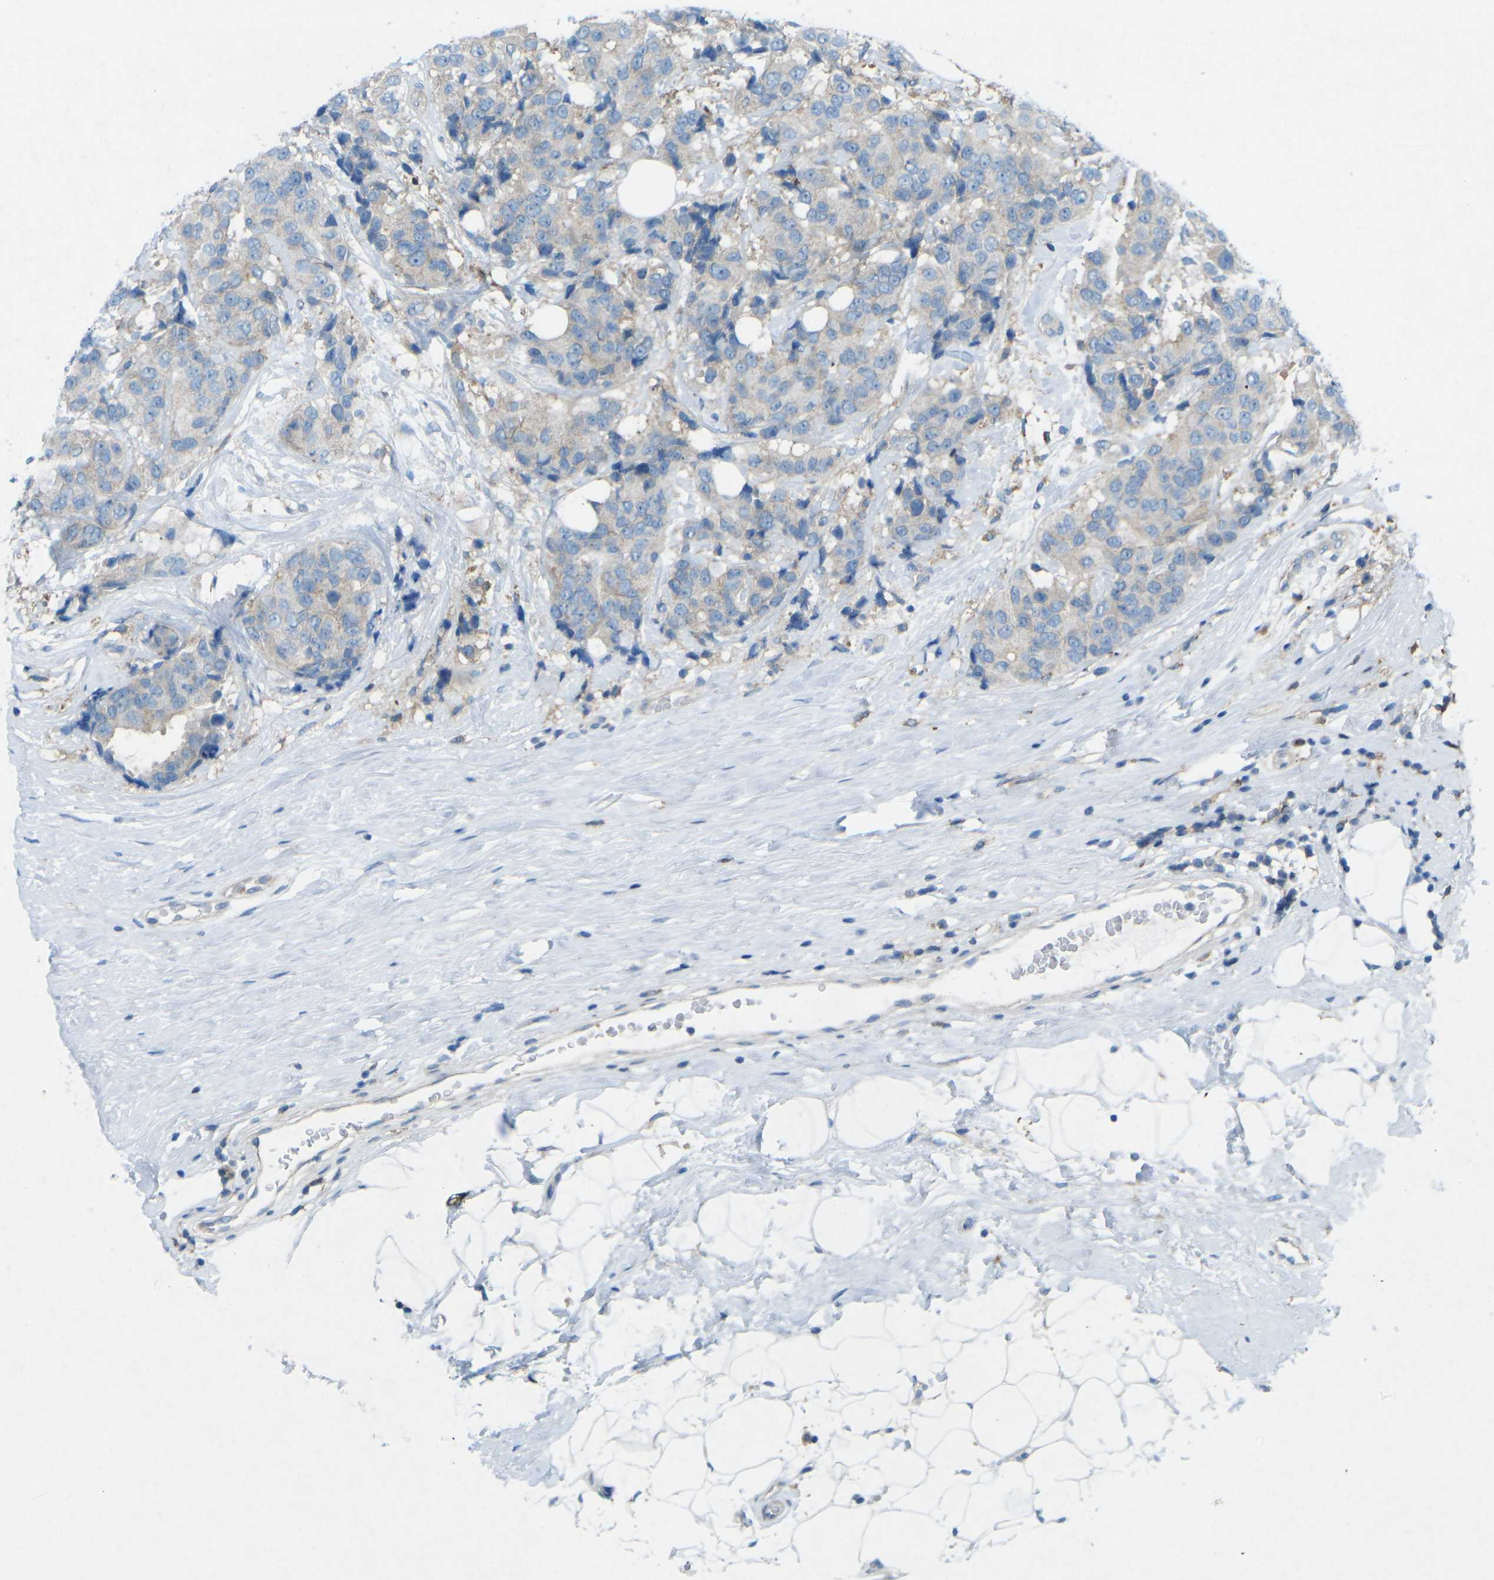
{"staining": {"intensity": "weak", "quantity": "<25%", "location": "cytoplasmic/membranous"}, "tissue": "breast cancer", "cell_type": "Tumor cells", "image_type": "cancer", "snomed": [{"axis": "morphology", "description": "Normal tissue, NOS"}, {"axis": "morphology", "description": "Duct carcinoma"}, {"axis": "topography", "description": "Breast"}], "caption": "Breast cancer was stained to show a protein in brown. There is no significant staining in tumor cells.", "gene": "STK11", "patient": {"sex": "female", "age": 39}}